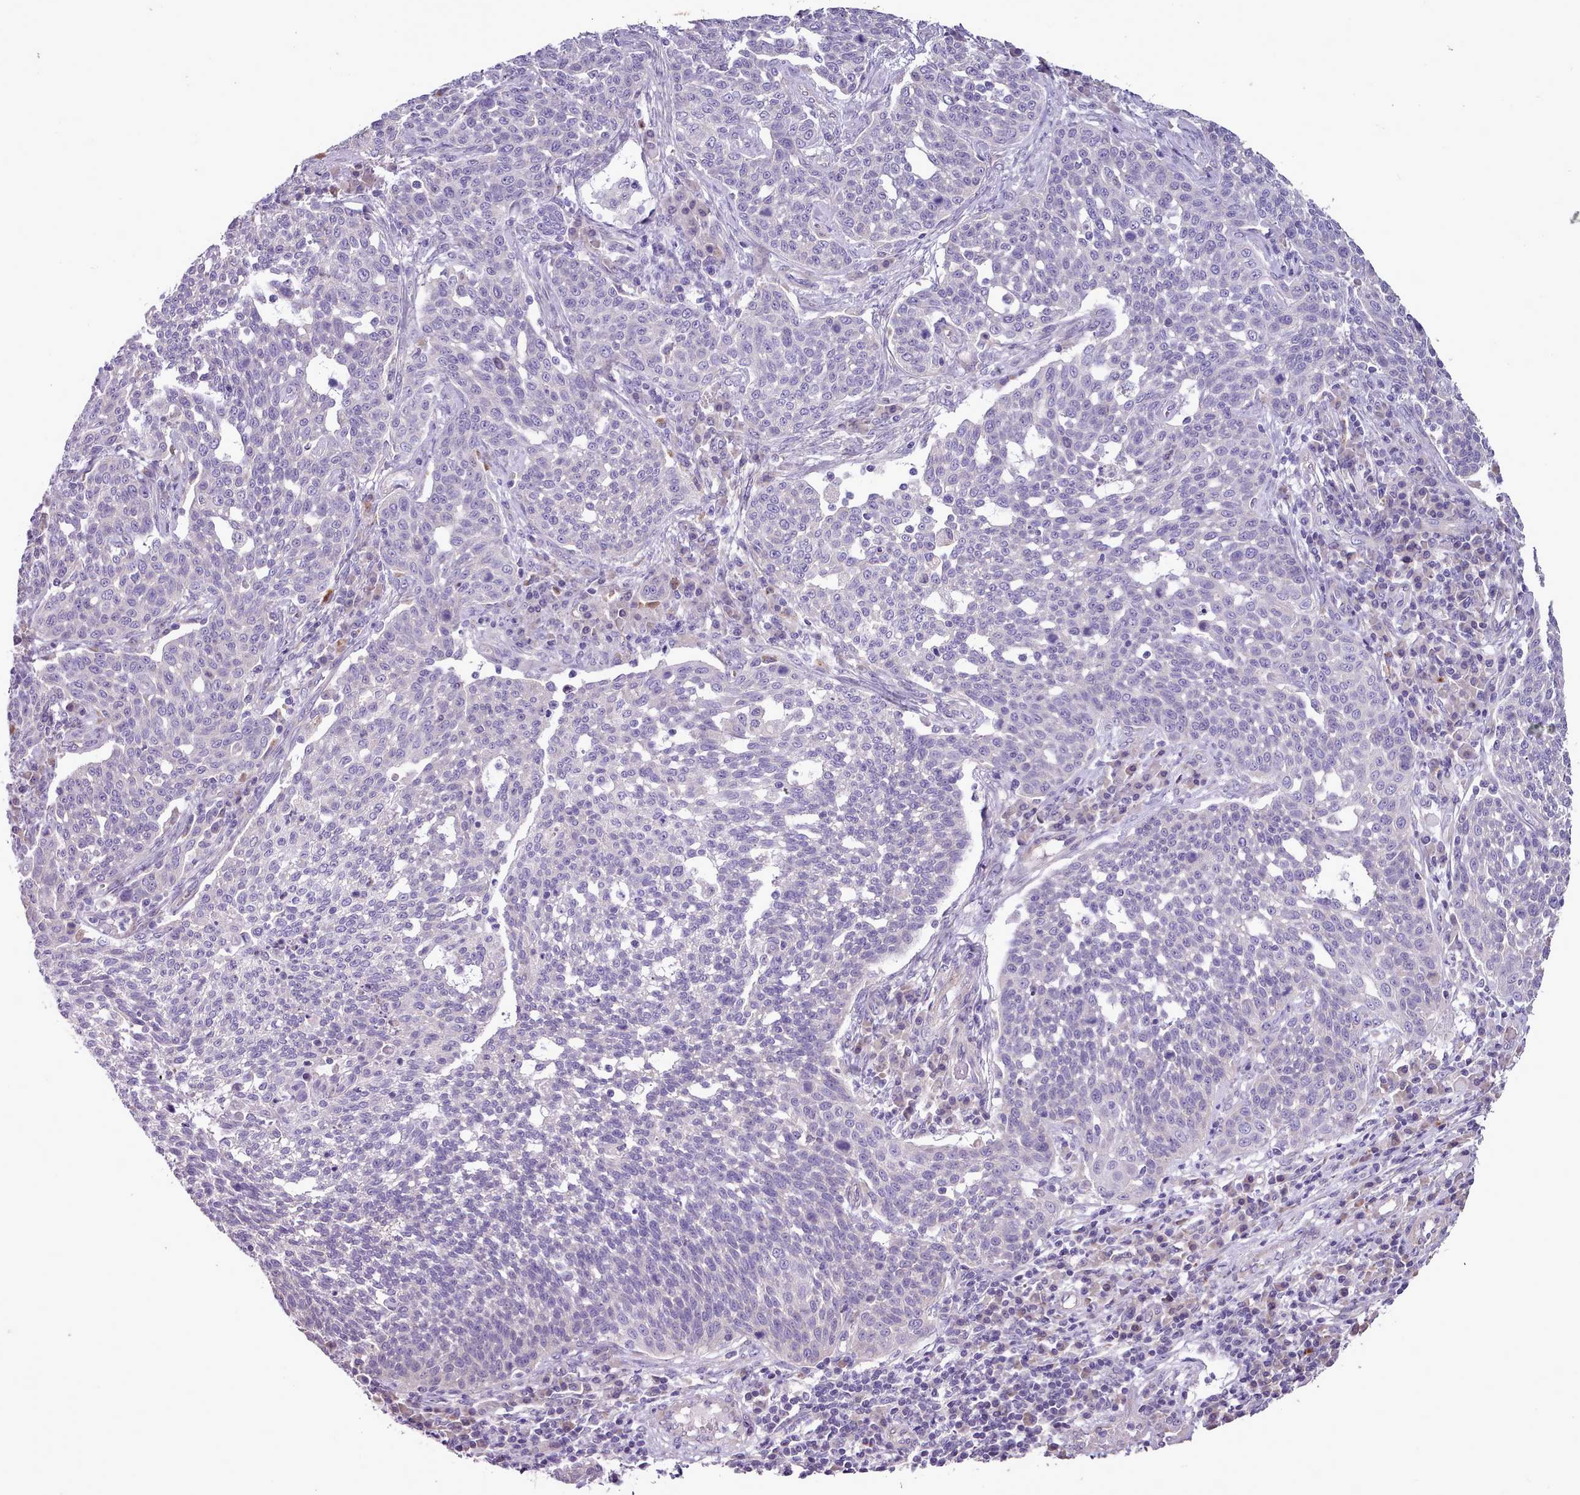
{"staining": {"intensity": "negative", "quantity": "none", "location": "none"}, "tissue": "cervical cancer", "cell_type": "Tumor cells", "image_type": "cancer", "snomed": [{"axis": "morphology", "description": "Squamous cell carcinoma, NOS"}, {"axis": "topography", "description": "Cervix"}], "caption": "A high-resolution image shows IHC staining of cervical squamous cell carcinoma, which reveals no significant positivity in tumor cells.", "gene": "SETX", "patient": {"sex": "female", "age": 34}}